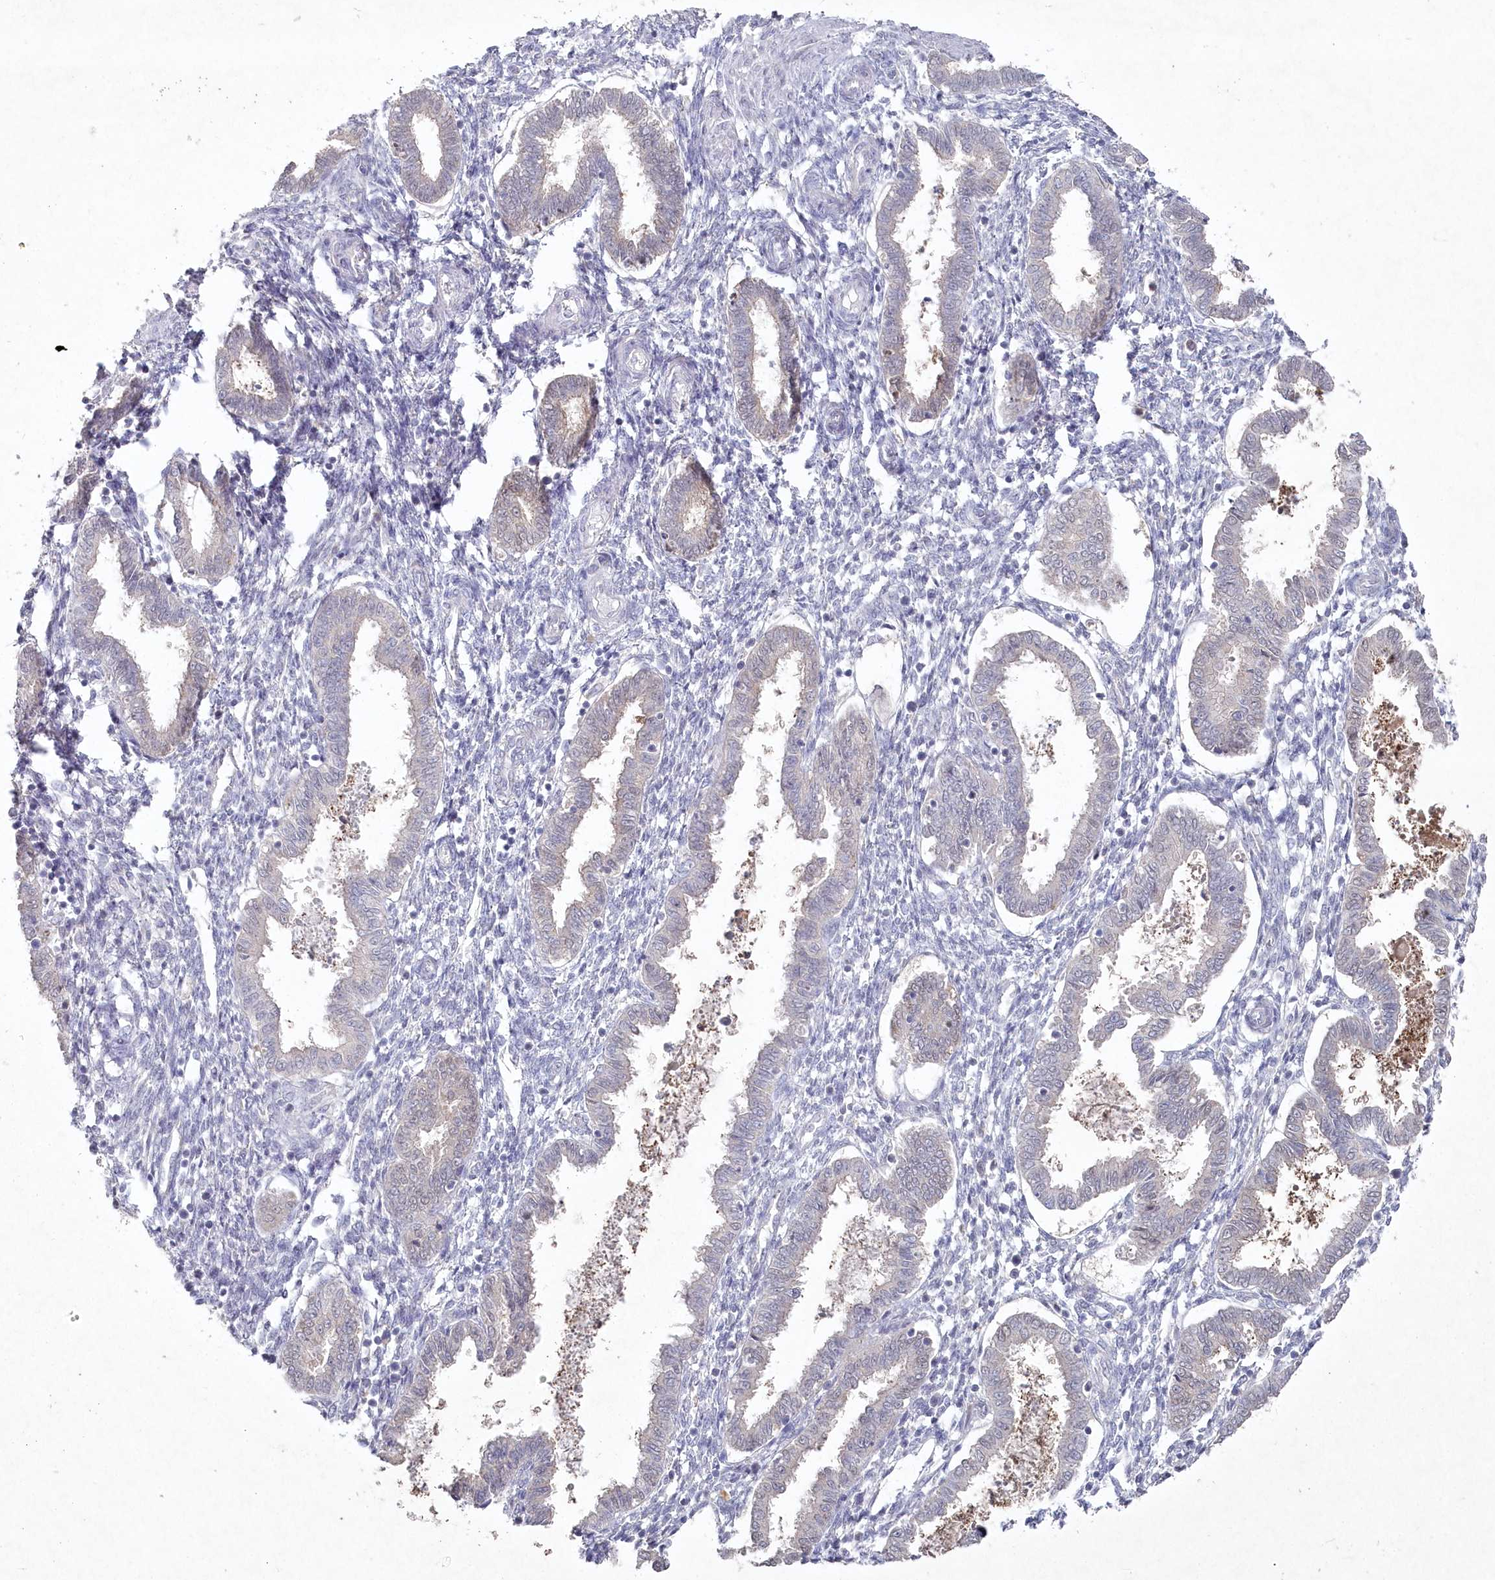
{"staining": {"intensity": "negative", "quantity": "none", "location": "none"}, "tissue": "endometrium", "cell_type": "Cells in endometrial stroma", "image_type": "normal", "snomed": [{"axis": "morphology", "description": "Normal tissue, NOS"}, {"axis": "topography", "description": "Endometrium"}], "caption": "High power microscopy histopathology image of an IHC photomicrograph of normal endometrium, revealing no significant staining in cells in endometrial stroma.", "gene": "TGFBRAP1", "patient": {"sex": "female", "age": 33}}